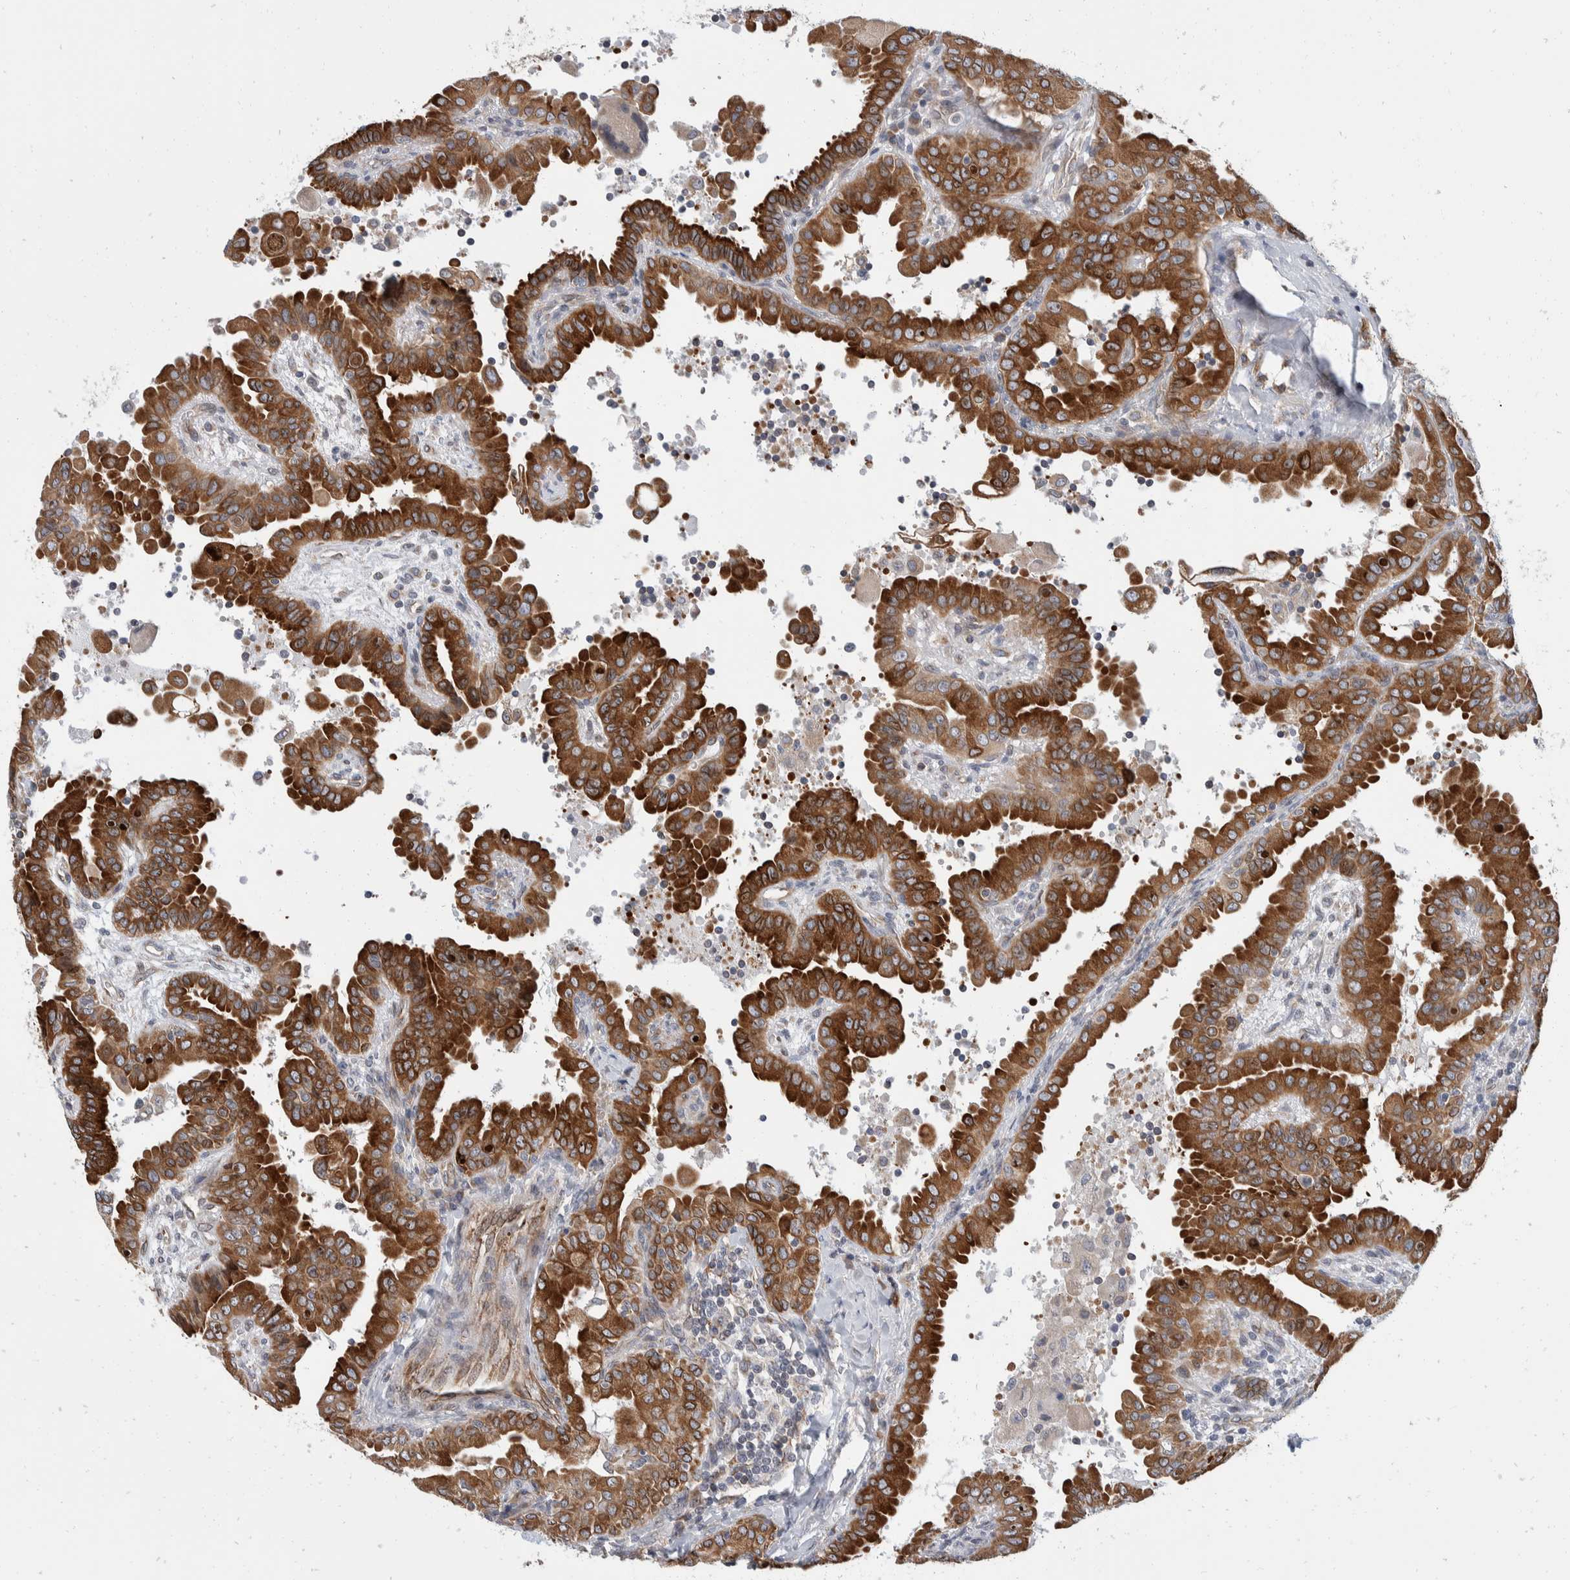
{"staining": {"intensity": "strong", "quantity": ">75%", "location": "cytoplasmic/membranous"}, "tissue": "thyroid cancer", "cell_type": "Tumor cells", "image_type": "cancer", "snomed": [{"axis": "morphology", "description": "Papillary adenocarcinoma, NOS"}, {"axis": "topography", "description": "Thyroid gland"}], "caption": "Thyroid papillary adenocarcinoma tissue exhibits strong cytoplasmic/membranous positivity in approximately >75% of tumor cells", "gene": "TMEM245", "patient": {"sex": "male", "age": 33}}